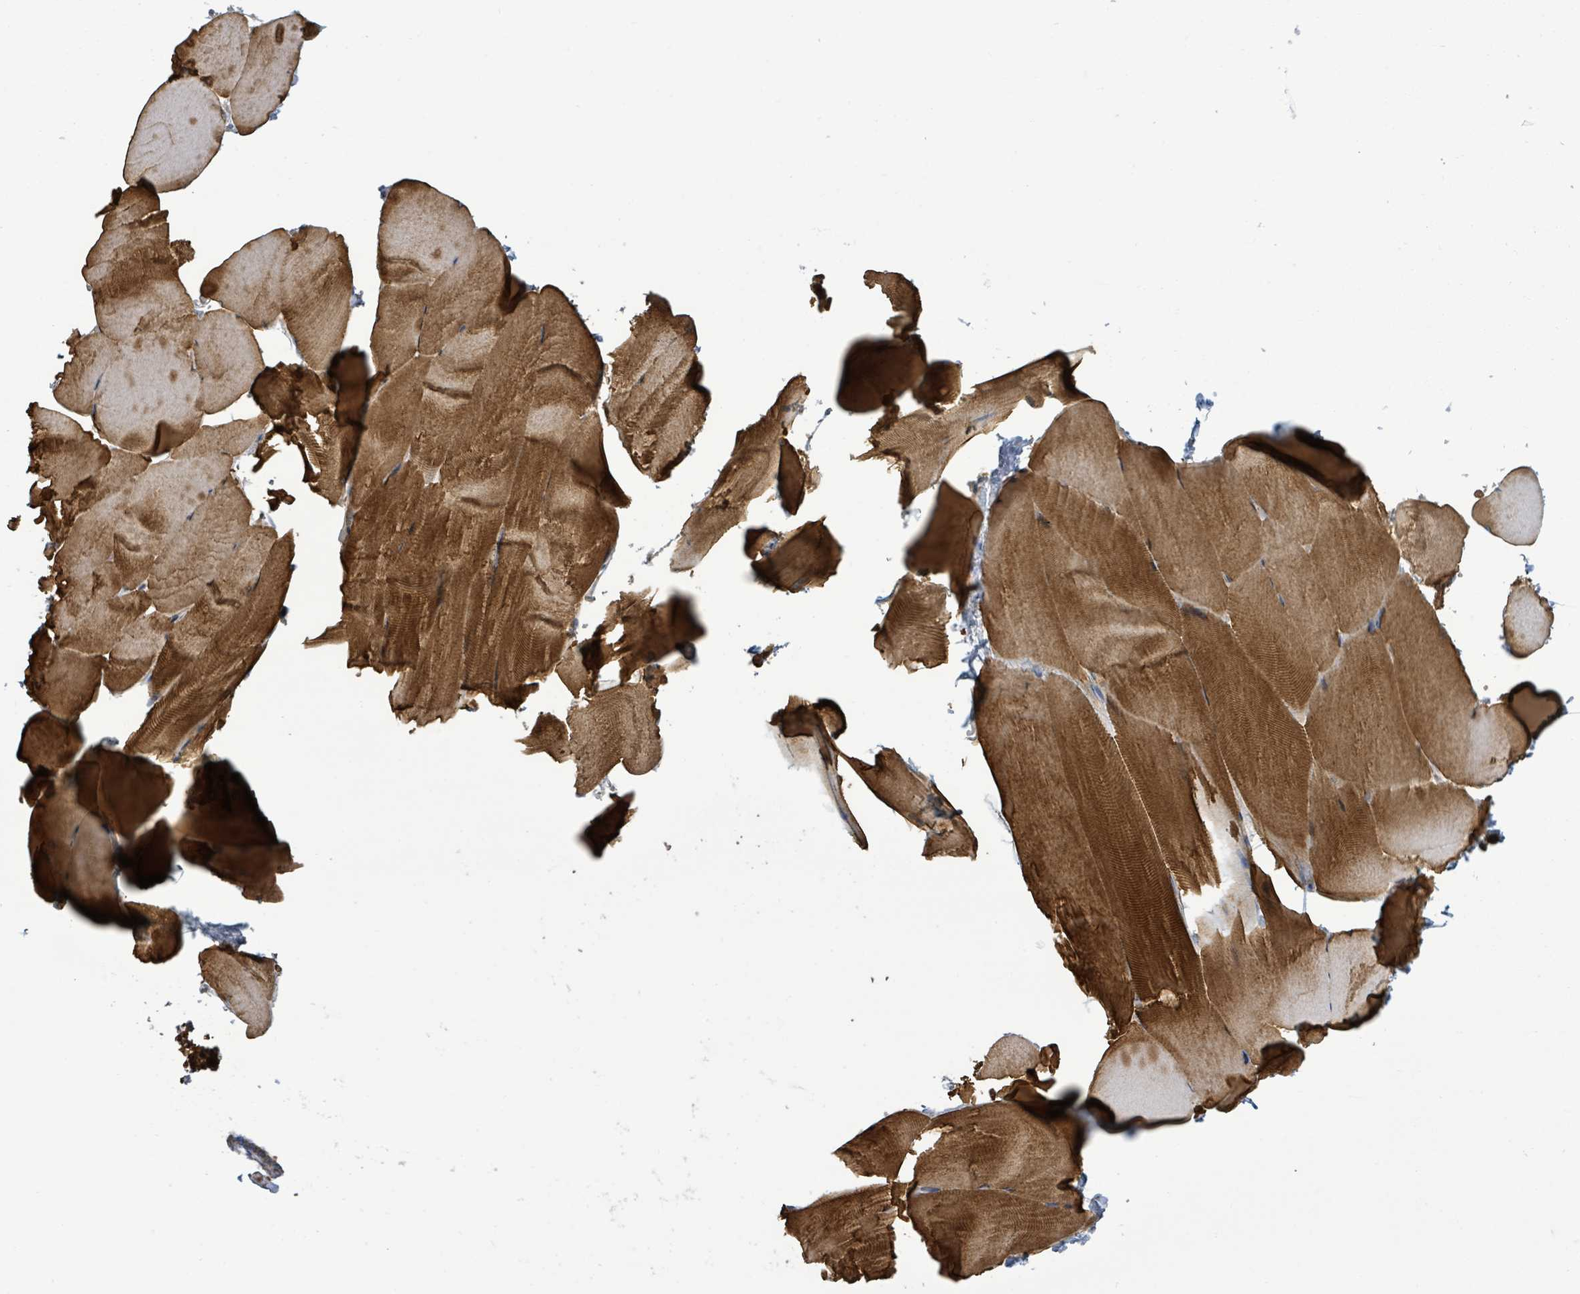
{"staining": {"intensity": "strong", "quantity": ">75%", "location": "cytoplasmic/membranous"}, "tissue": "skeletal muscle", "cell_type": "Myocytes", "image_type": "normal", "snomed": [{"axis": "morphology", "description": "Normal tissue, NOS"}, {"axis": "topography", "description": "Skeletal muscle"}], "caption": "Skeletal muscle stained with DAB immunohistochemistry demonstrates high levels of strong cytoplasmic/membranous staining in about >75% of myocytes.", "gene": "NOMO1", "patient": {"sex": "female", "age": 64}}